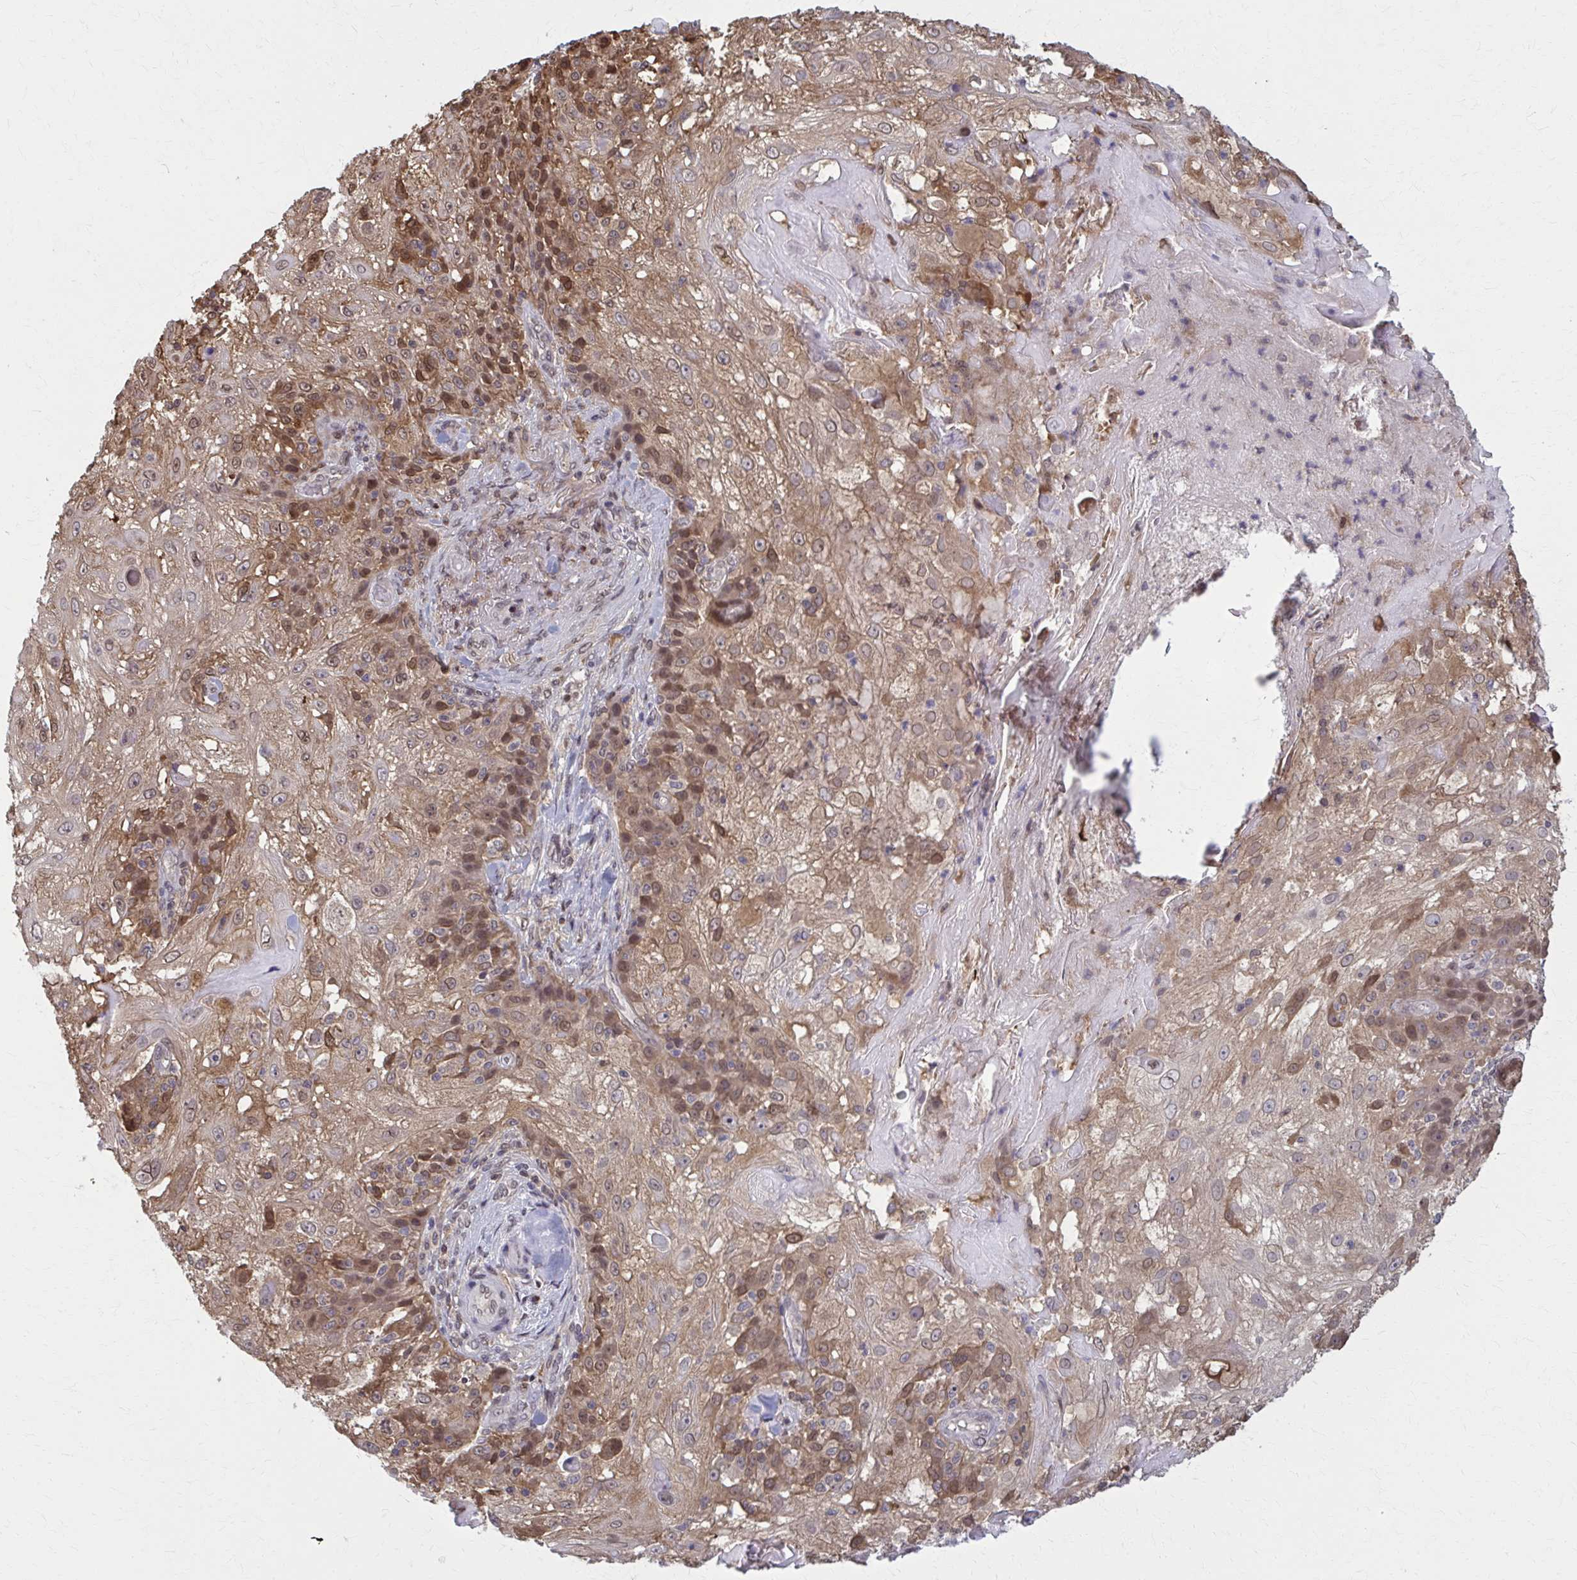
{"staining": {"intensity": "moderate", "quantity": "25%-75%", "location": "cytoplasmic/membranous,nuclear"}, "tissue": "skin cancer", "cell_type": "Tumor cells", "image_type": "cancer", "snomed": [{"axis": "morphology", "description": "Normal tissue, NOS"}, {"axis": "morphology", "description": "Squamous cell carcinoma, NOS"}, {"axis": "topography", "description": "Skin"}], "caption": "Protein analysis of squamous cell carcinoma (skin) tissue displays moderate cytoplasmic/membranous and nuclear expression in approximately 25%-75% of tumor cells.", "gene": "MDH1", "patient": {"sex": "female", "age": 83}}